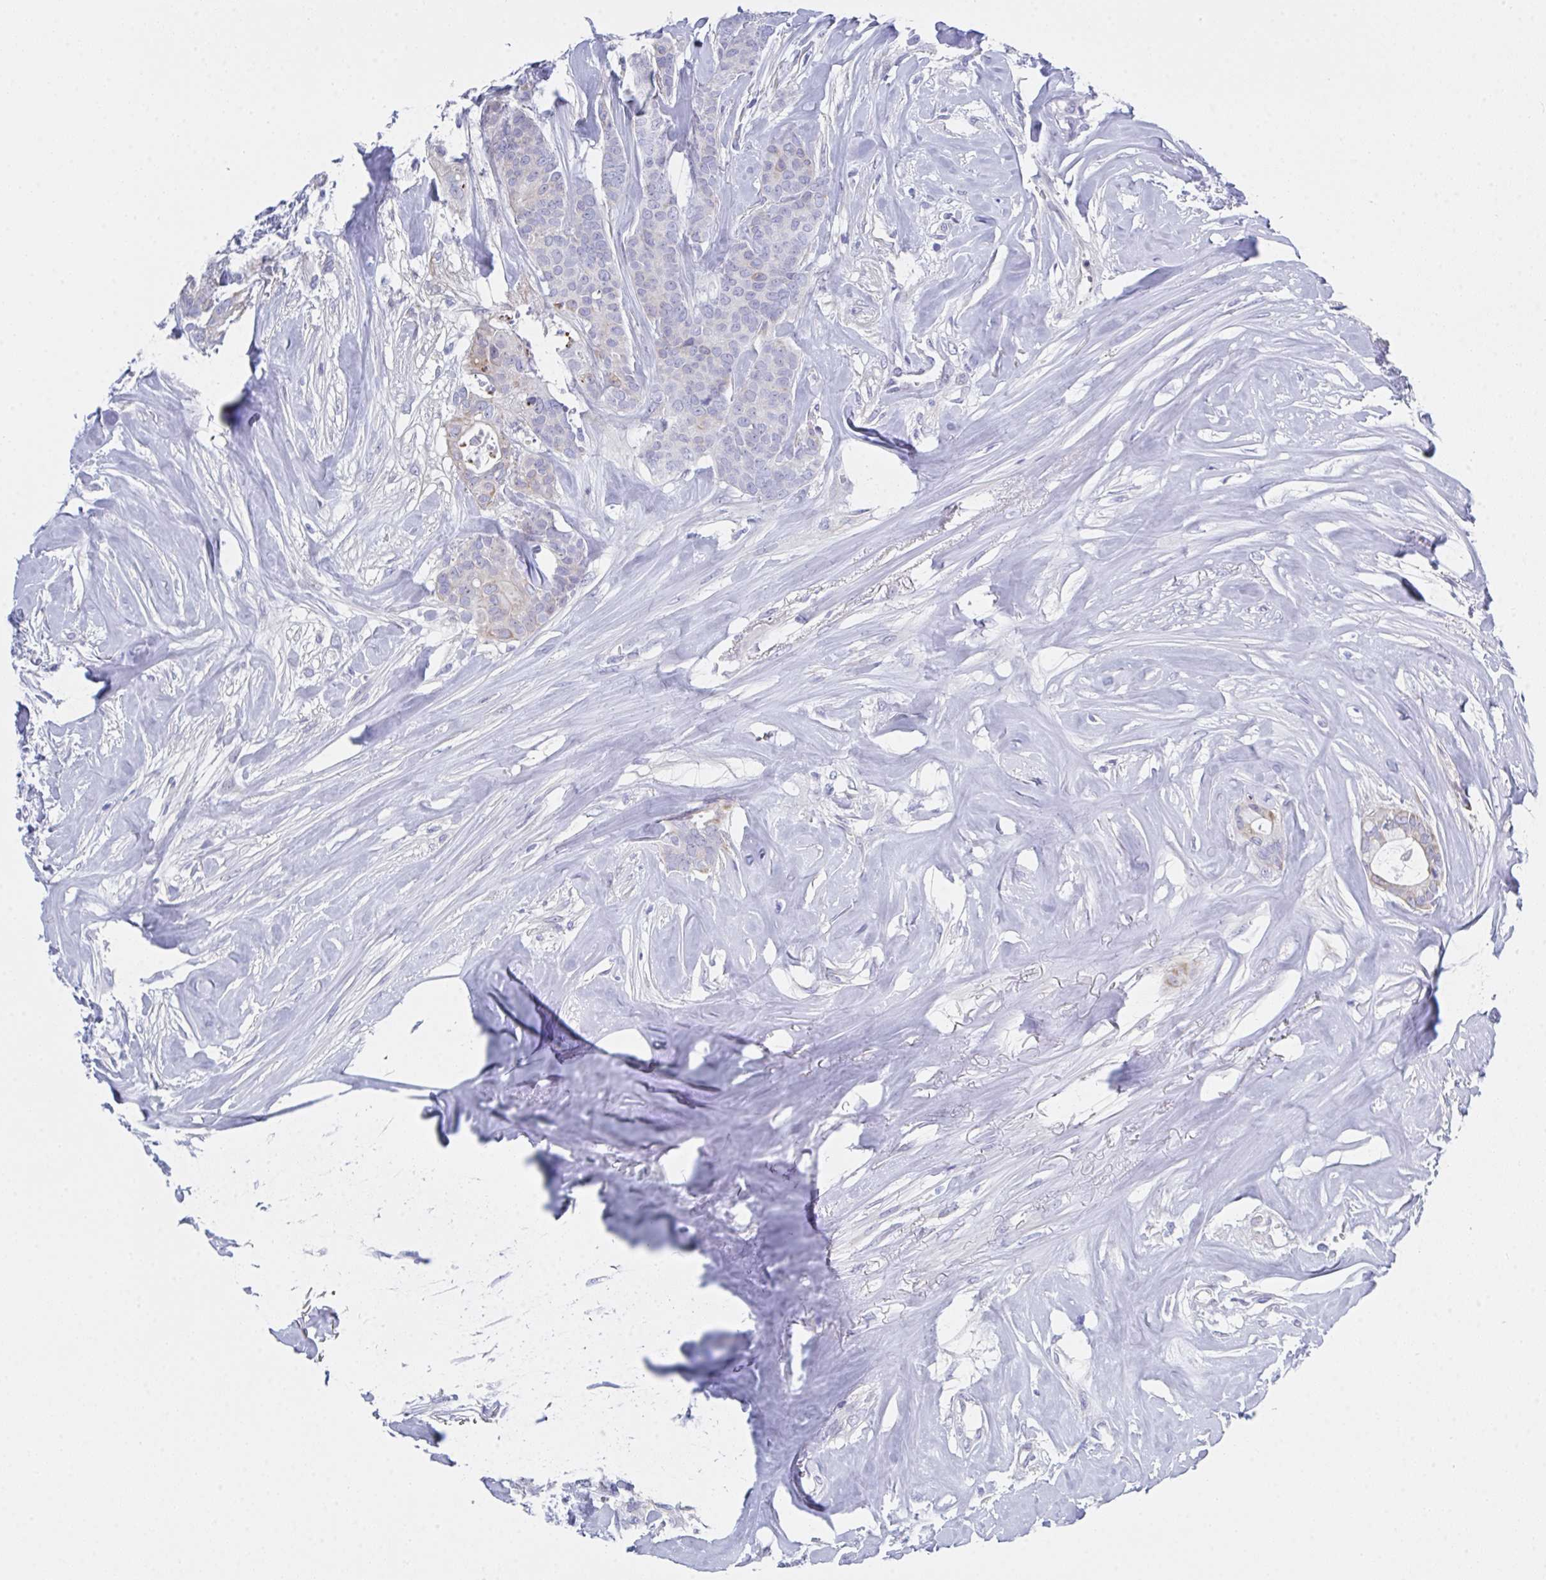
{"staining": {"intensity": "negative", "quantity": "none", "location": "none"}, "tissue": "breast cancer", "cell_type": "Tumor cells", "image_type": "cancer", "snomed": [{"axis": "morphology", "description": "Duct carcinoma"}, {"axis": "topography", "description": "Breast"}], "caption": "DAB (3,3'-diaminobenzidine) immunohistochemical staining of human breast infiltrating ductal carcinoma demonstrates no significant expression in tumor cells. The staining was performed using DAB to visualize the protein expression in brown, while the nuclei were stained in blue with hematoxylin (Magnification: 20x).", "gene": "FBXO47", "patient": {"sex": "female", "age": 84}}